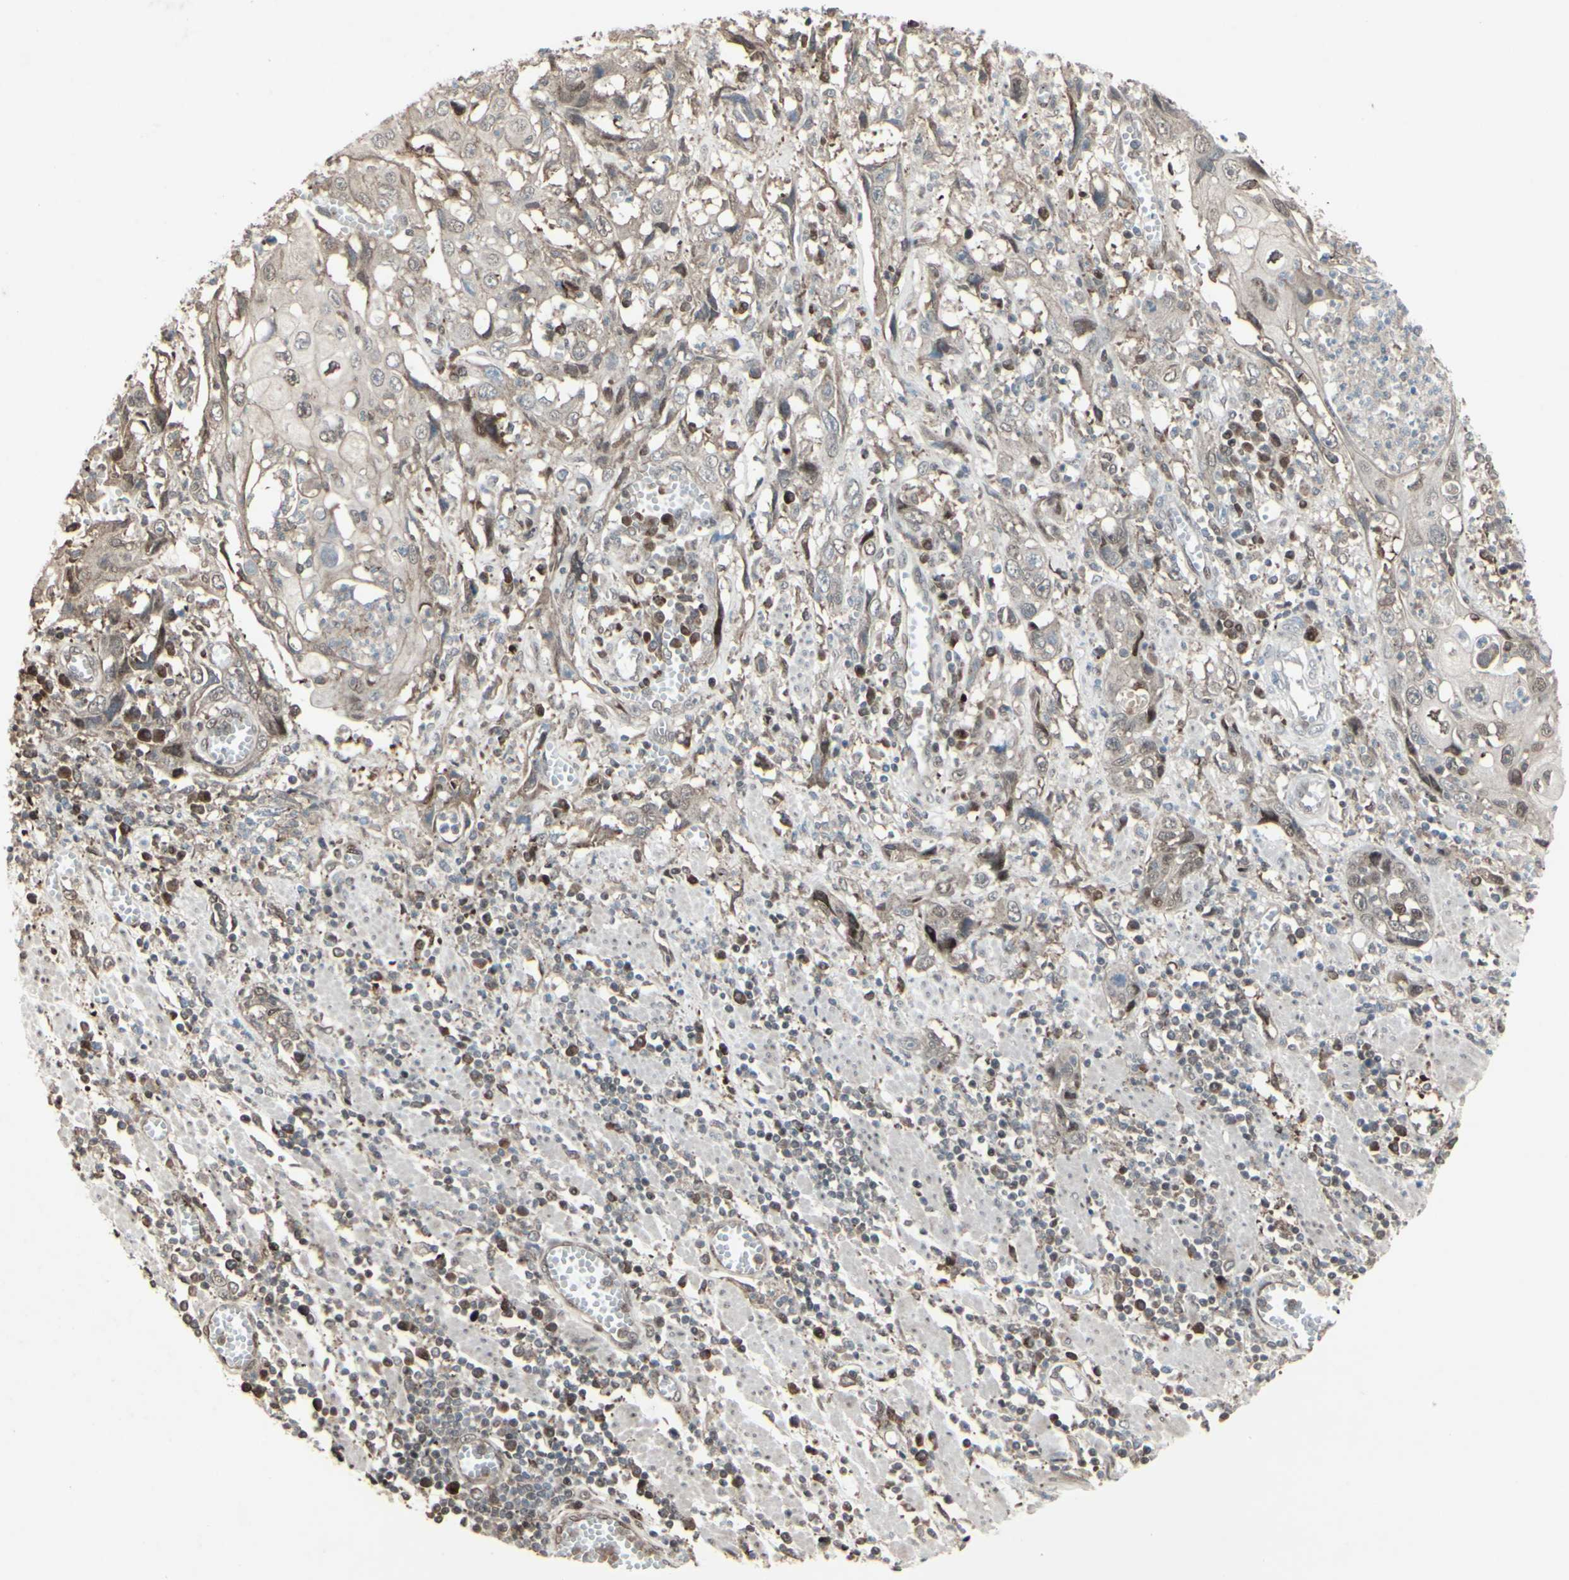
{"staining": {"intensity": "weak", "quantity": "25%-75%", "location": "cytoplasmic/membranous"}, "tissue": "esophagus", "cell_type": "Squamous epithelial cells", "image_type": "normal", "snomed": [{"axis": "morphology", "description": "Normal tissue, NOS"}, {"axis": "morphology", "description": "Squamous cell carcinoma, NOS"}, {"axis": "topography", "description": "Esophagus"}], "caption": "Unremarkable esophagus shows weak cytoplasmic/membranous expression in about 25%-75% of squamous epithelial cells.", "gene": "CD33", "patient": {"sex": "male", "age": 65}}